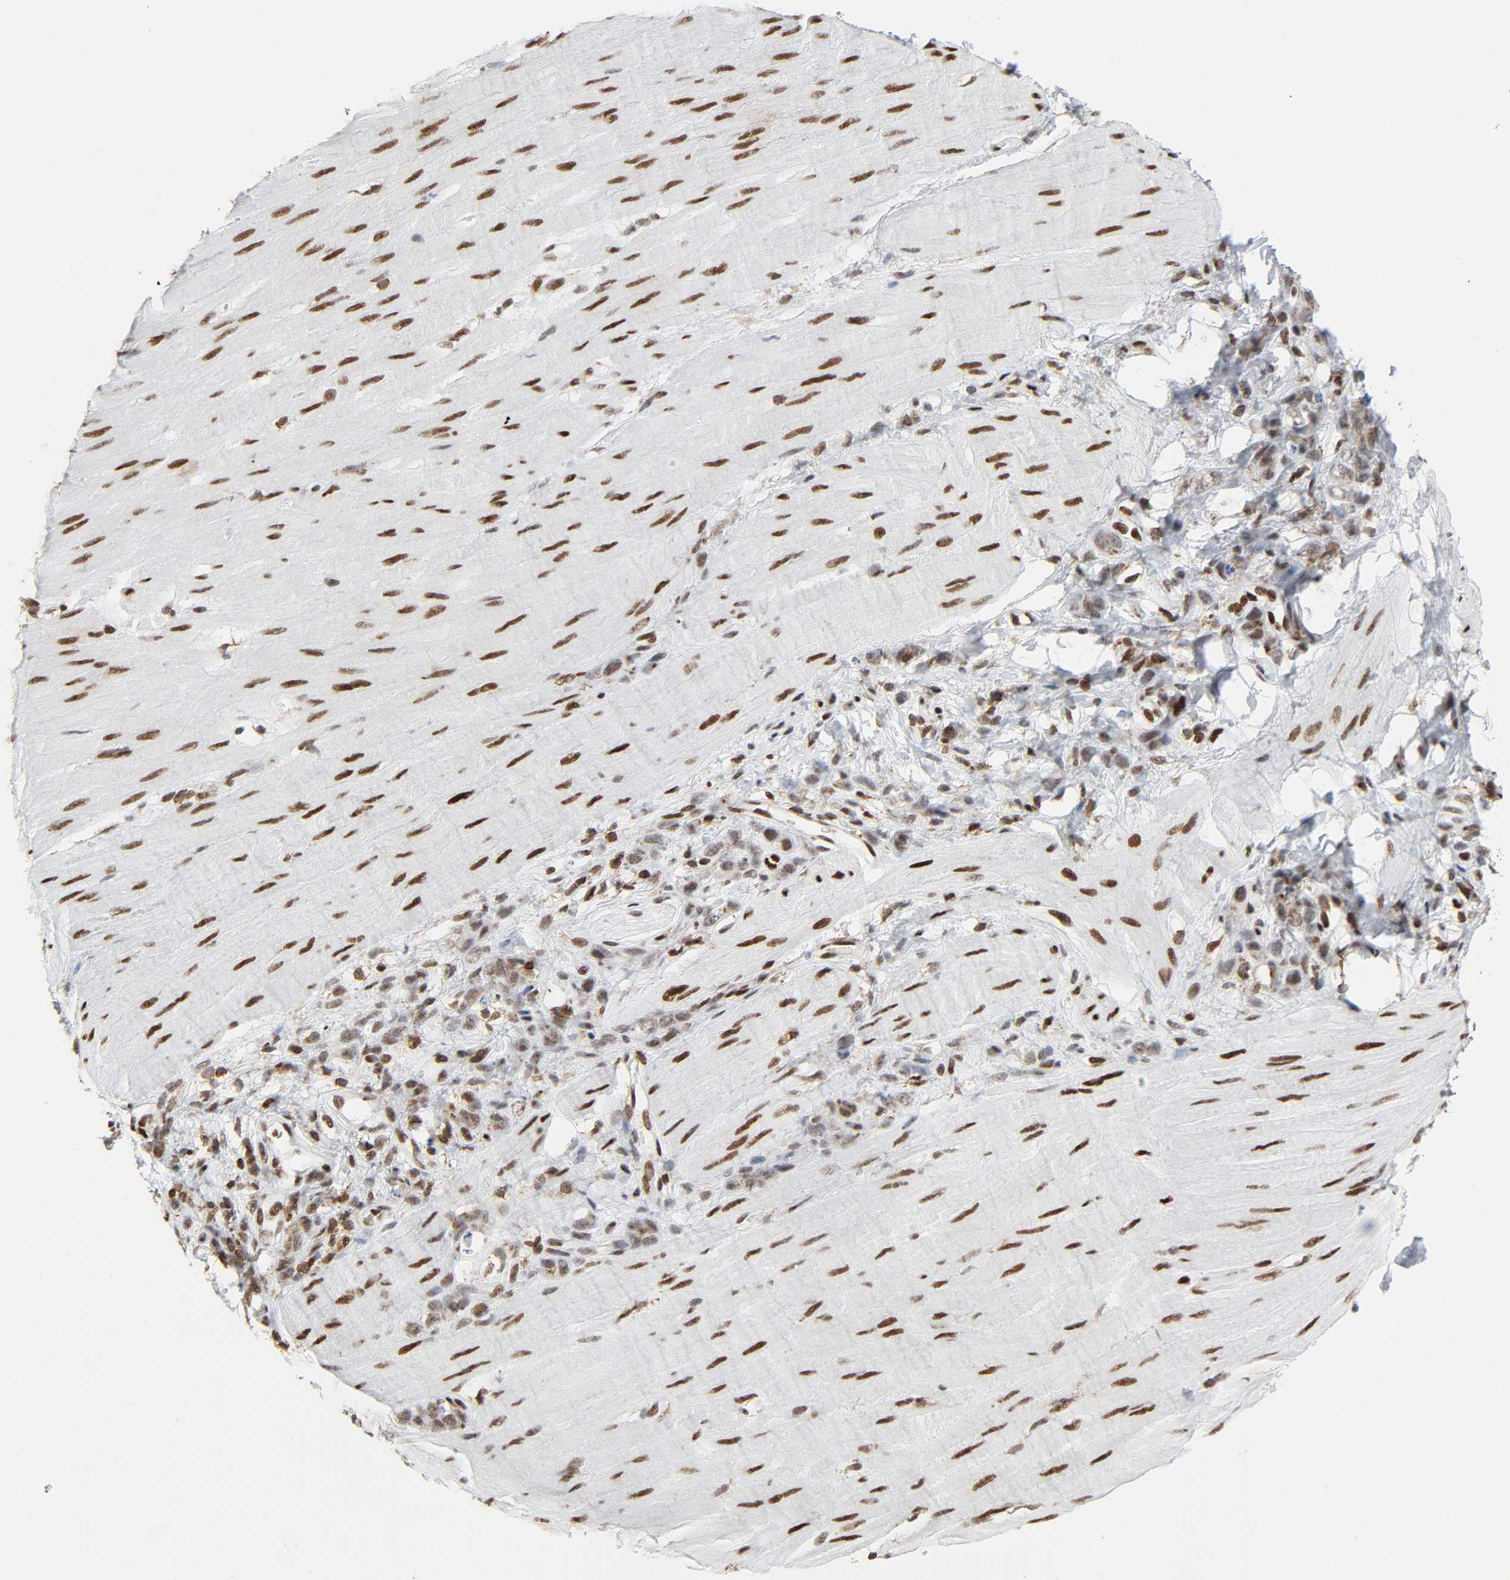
{"staining": {"intensity": "weak", "quantity": "25%-75%", "location": "nuclear"}, "tissue": "stomach cancer", "cell_type": "Tumor cells", "image_type": "cancer", "snomed": [{"axis": "morphology", "description": "Adenocarcinoma, NOS"}, {"axis": "topography", "description": "Stomach"}], "caption": "Immunohistochemical staining of human stomach adenocarcinoma exhibits low levels of weak nuclear protein staining in about 25%-75% of tumor cells.", "gene": "WAS", "patient": {"sex": "male", "age": 82}}